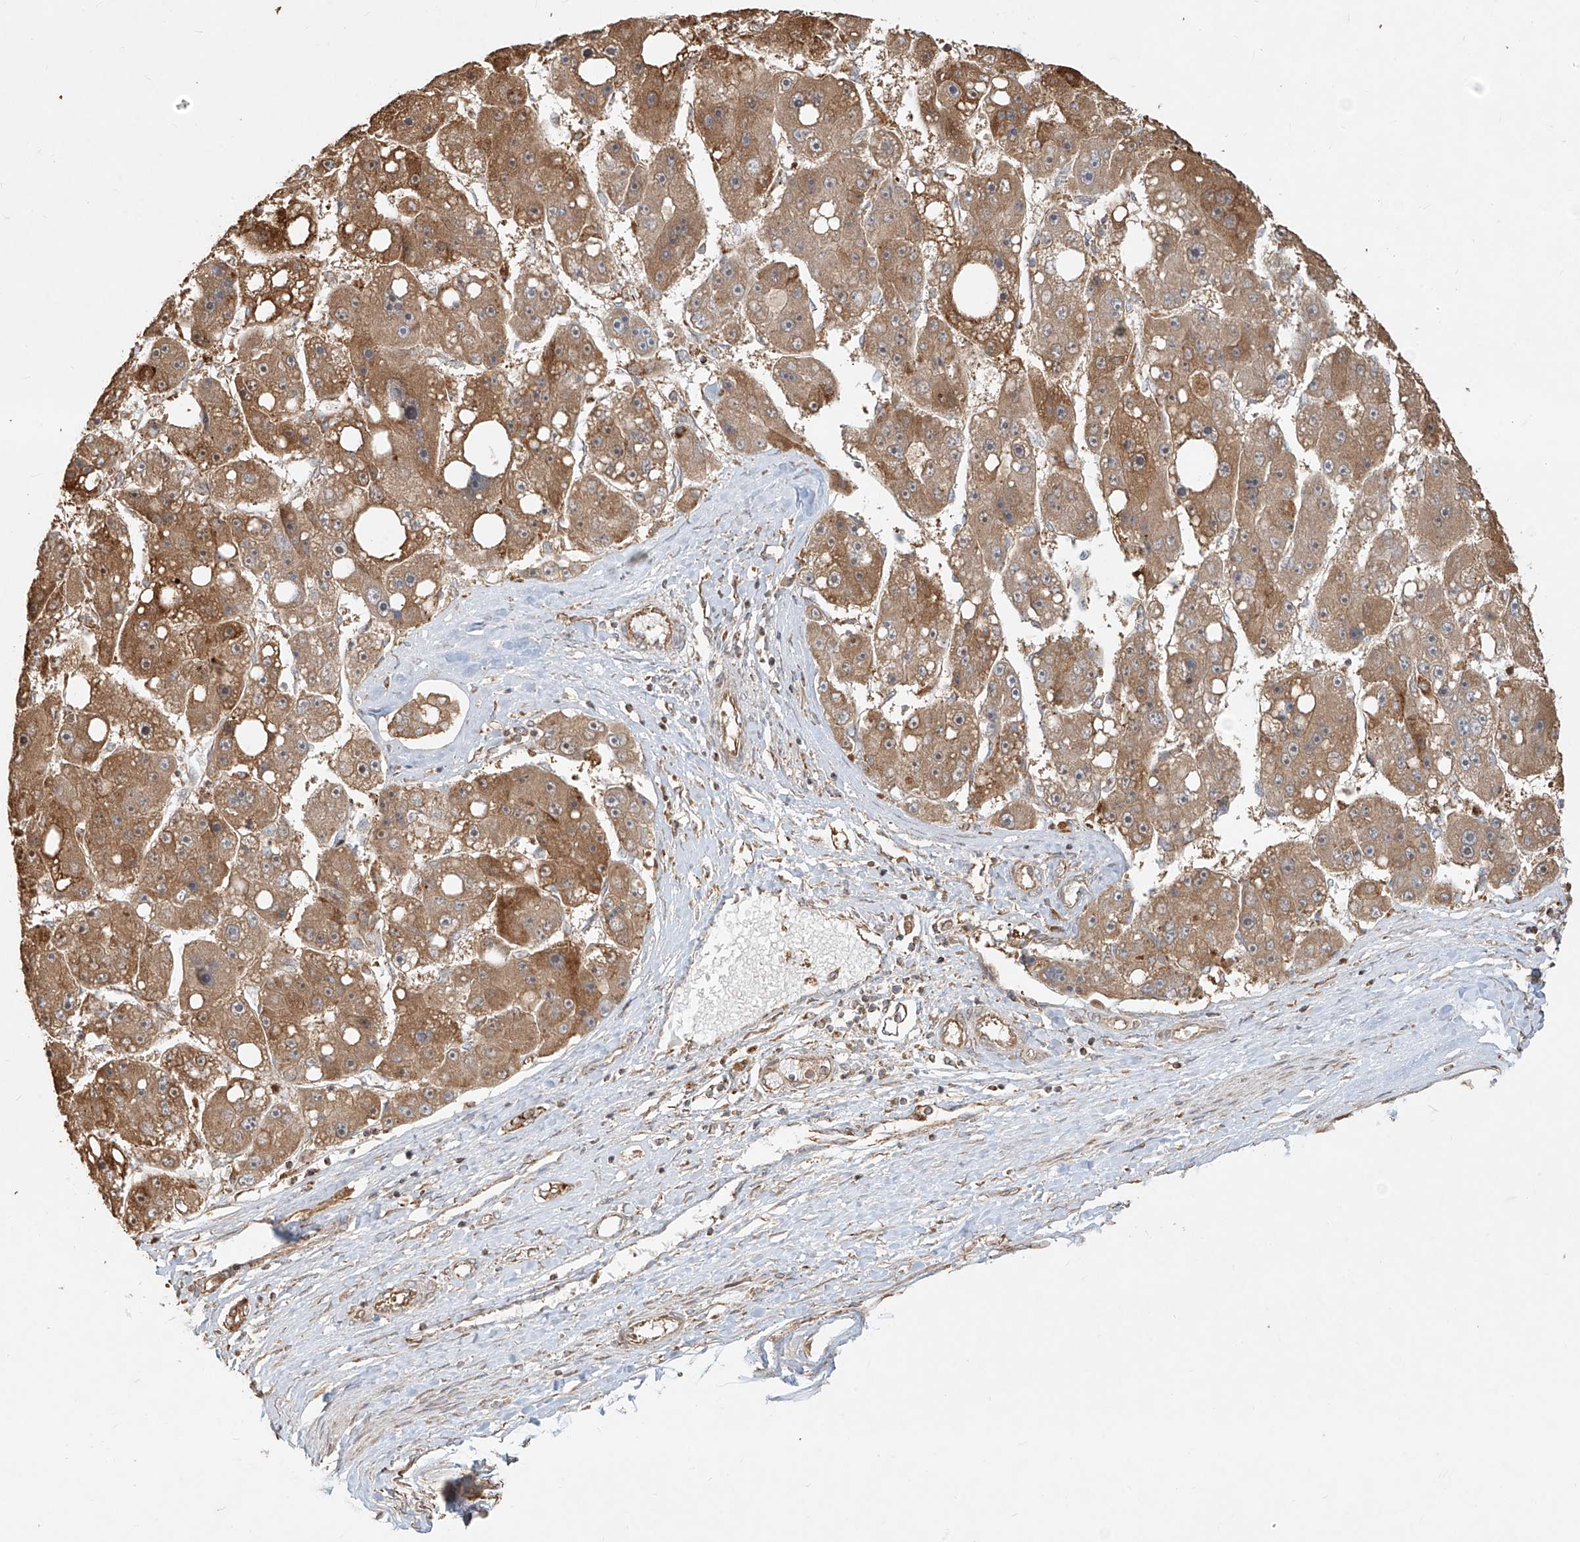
{"staining": {"intensity": "moderate", "quantity": ">75%", "location": "cytoplasmic/membranous"}, "tissue": "liver cancer", "cell_type": "Tumor cells", "image_type": "cancer", "snomed": [{"axis": "morphology", "description": "Carcinoma, Hepatocellular, NOS"}, {"axis": "topography", "description": "Liver"}], "caption": "Moderate cytoplasmic/membranous staining for a protein is seen in approximately >75% of tumor cells of liver cancer (hepatocellular carcinoma) using immunohistochemistry (IHC).", "gene": "EFNB1", "patient": {"sex": "female", "age": 61}}